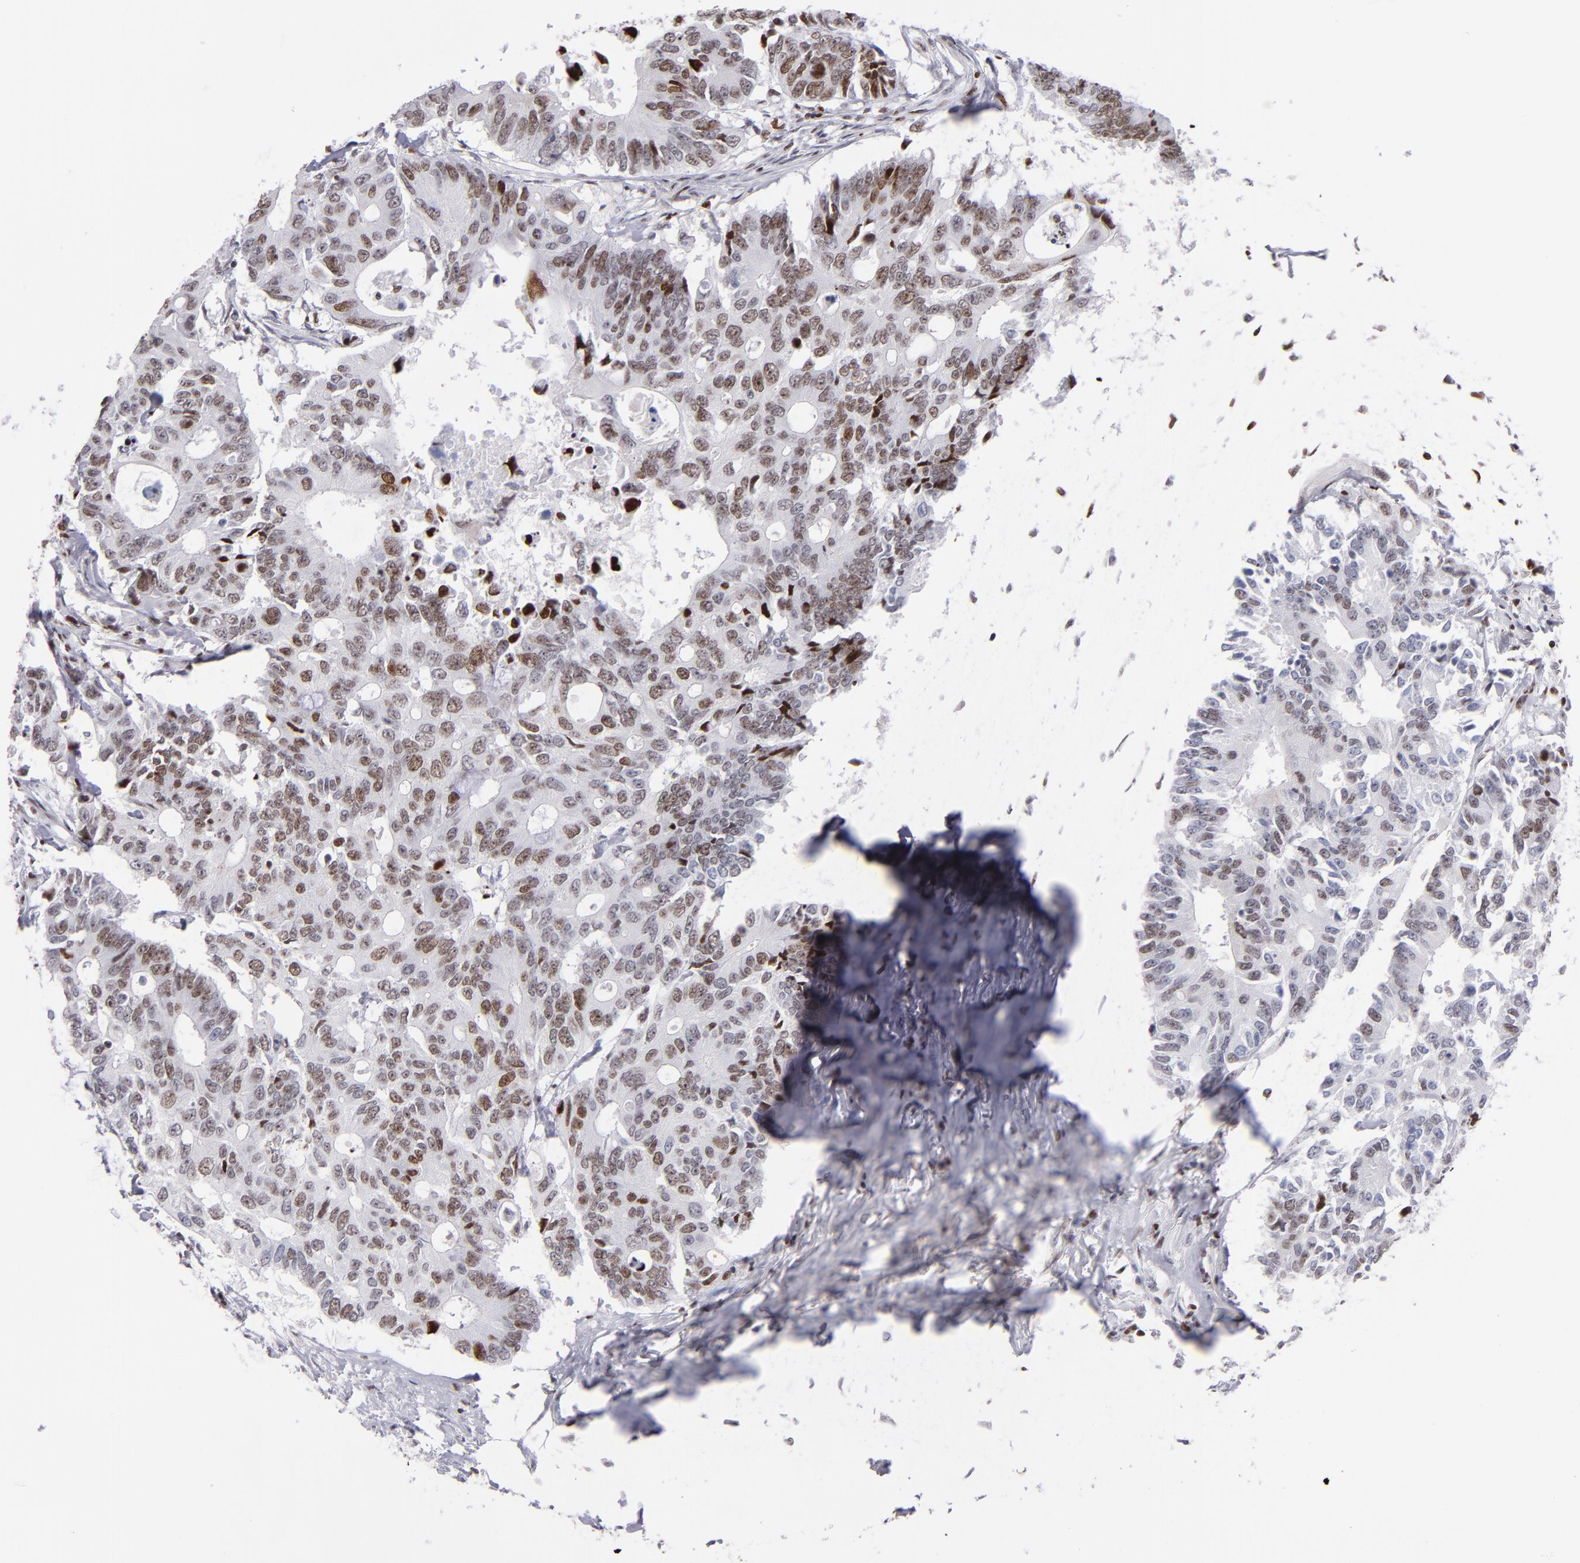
{"staining": {"intensity": "moderate", "quantity": ">75%", "location": "nuclear"}, "tissue": "colorectal cancer", "cell_type": "Tumor cells", "image_type": "cancer", "snomed": [{"axis": "morphology", "description": "Adenocarcinoma, NOS"}, {"axis": "topography", "description": "Colon"}], "caption": "The photomicrograph shows a brown stain indicating the presence of a protein in the nuclear of tumor cells in colorectal cancer.", "gene": "POLA1", "patient": {"sex": "male", "age": 71}}